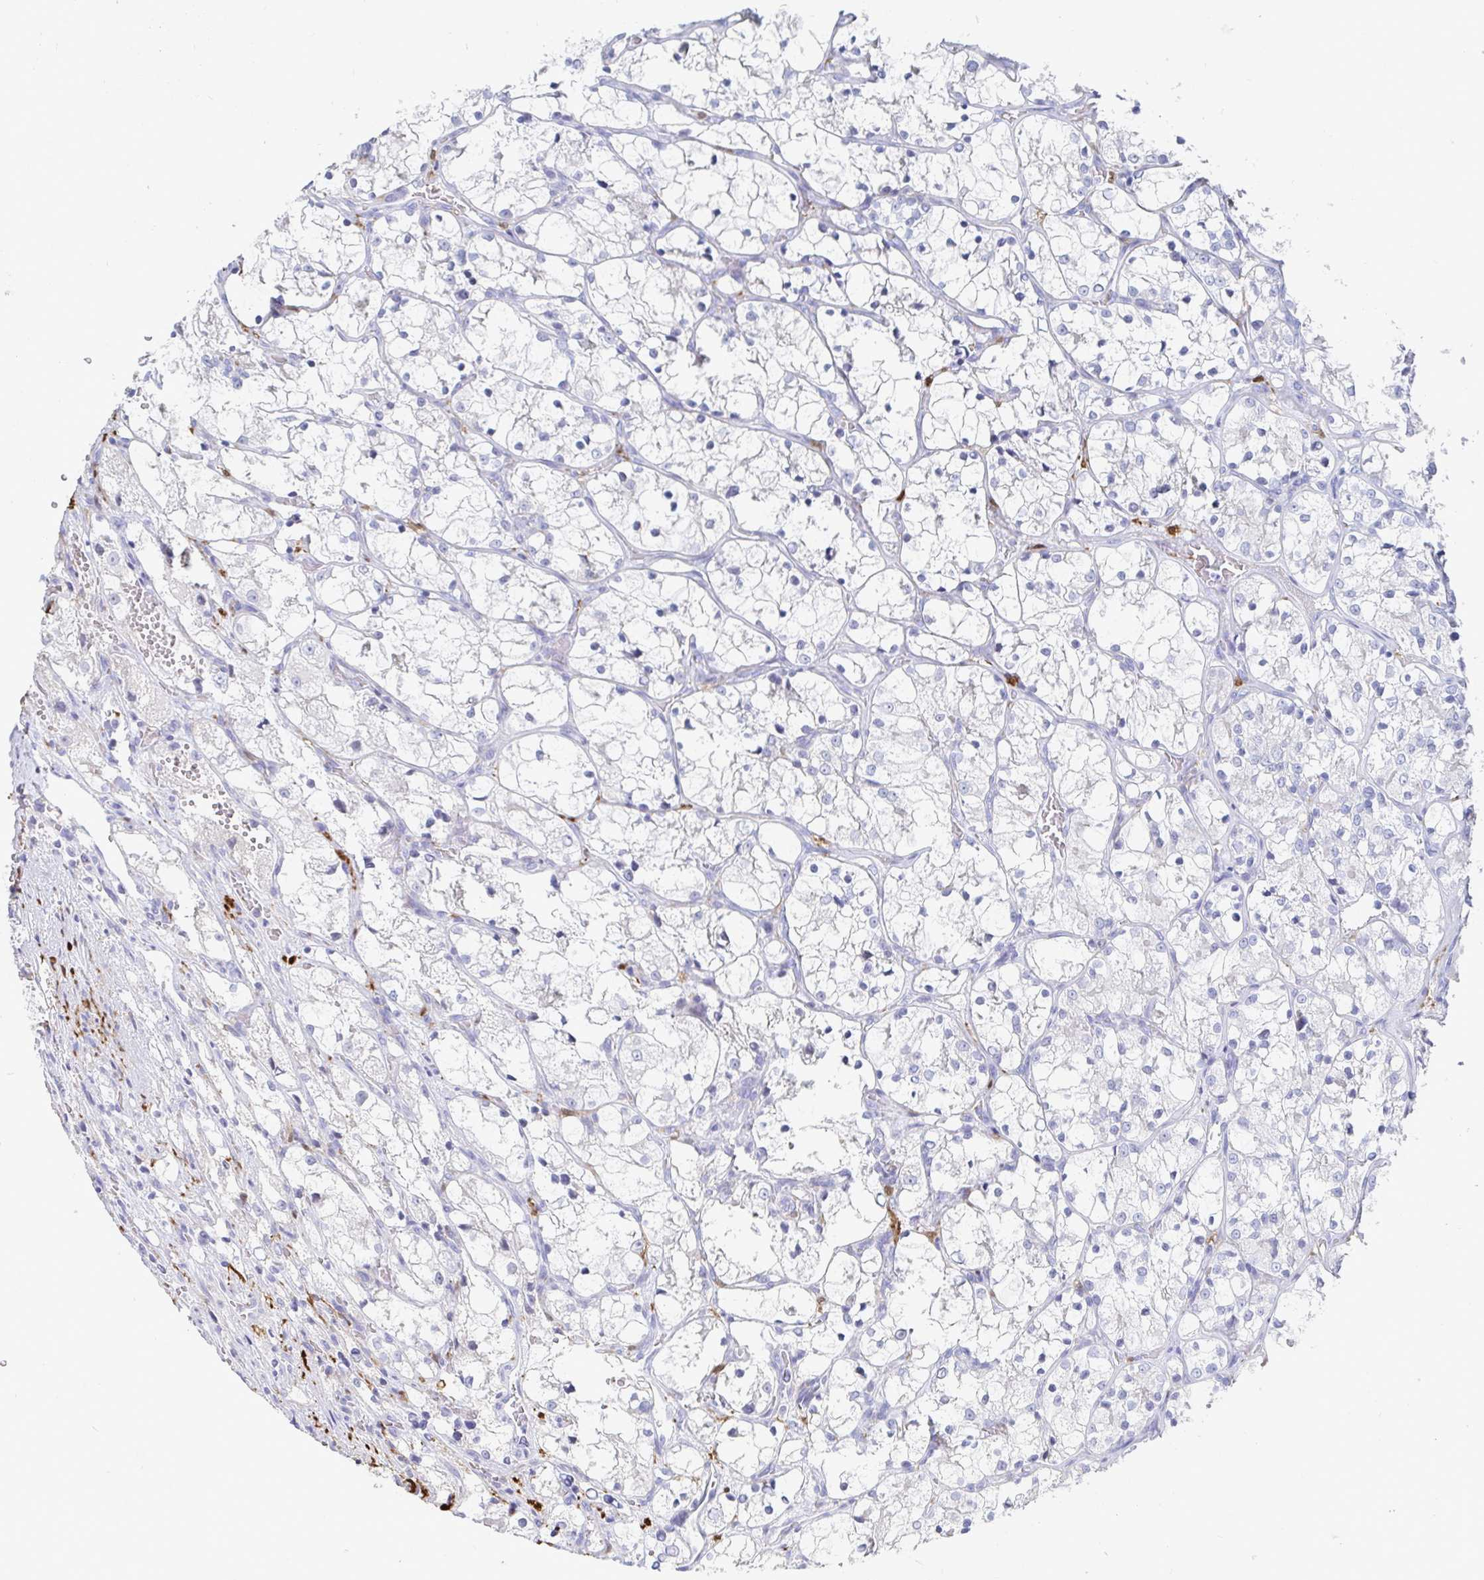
{"staining": {"intensity": "negative", "quantity": "none", "location": "none"}, "tissue": "renal cancer", "cell_type": "Tumor cells", "image_type": "cancer", "snomed": [{"axis": "morphology", "description": "Adenocarcinoma, NOS"}, {"axis": "topography", "description": "Kidney"}], "caption": "An immunohistochemistry (IHC) photomicrograph of renal adenocarcinoma is shown. There is no staining in tumor cells of renal adenocarcinoma.", "gene": "OR2A4", "patient": {"sex": "female", "age": 69}}